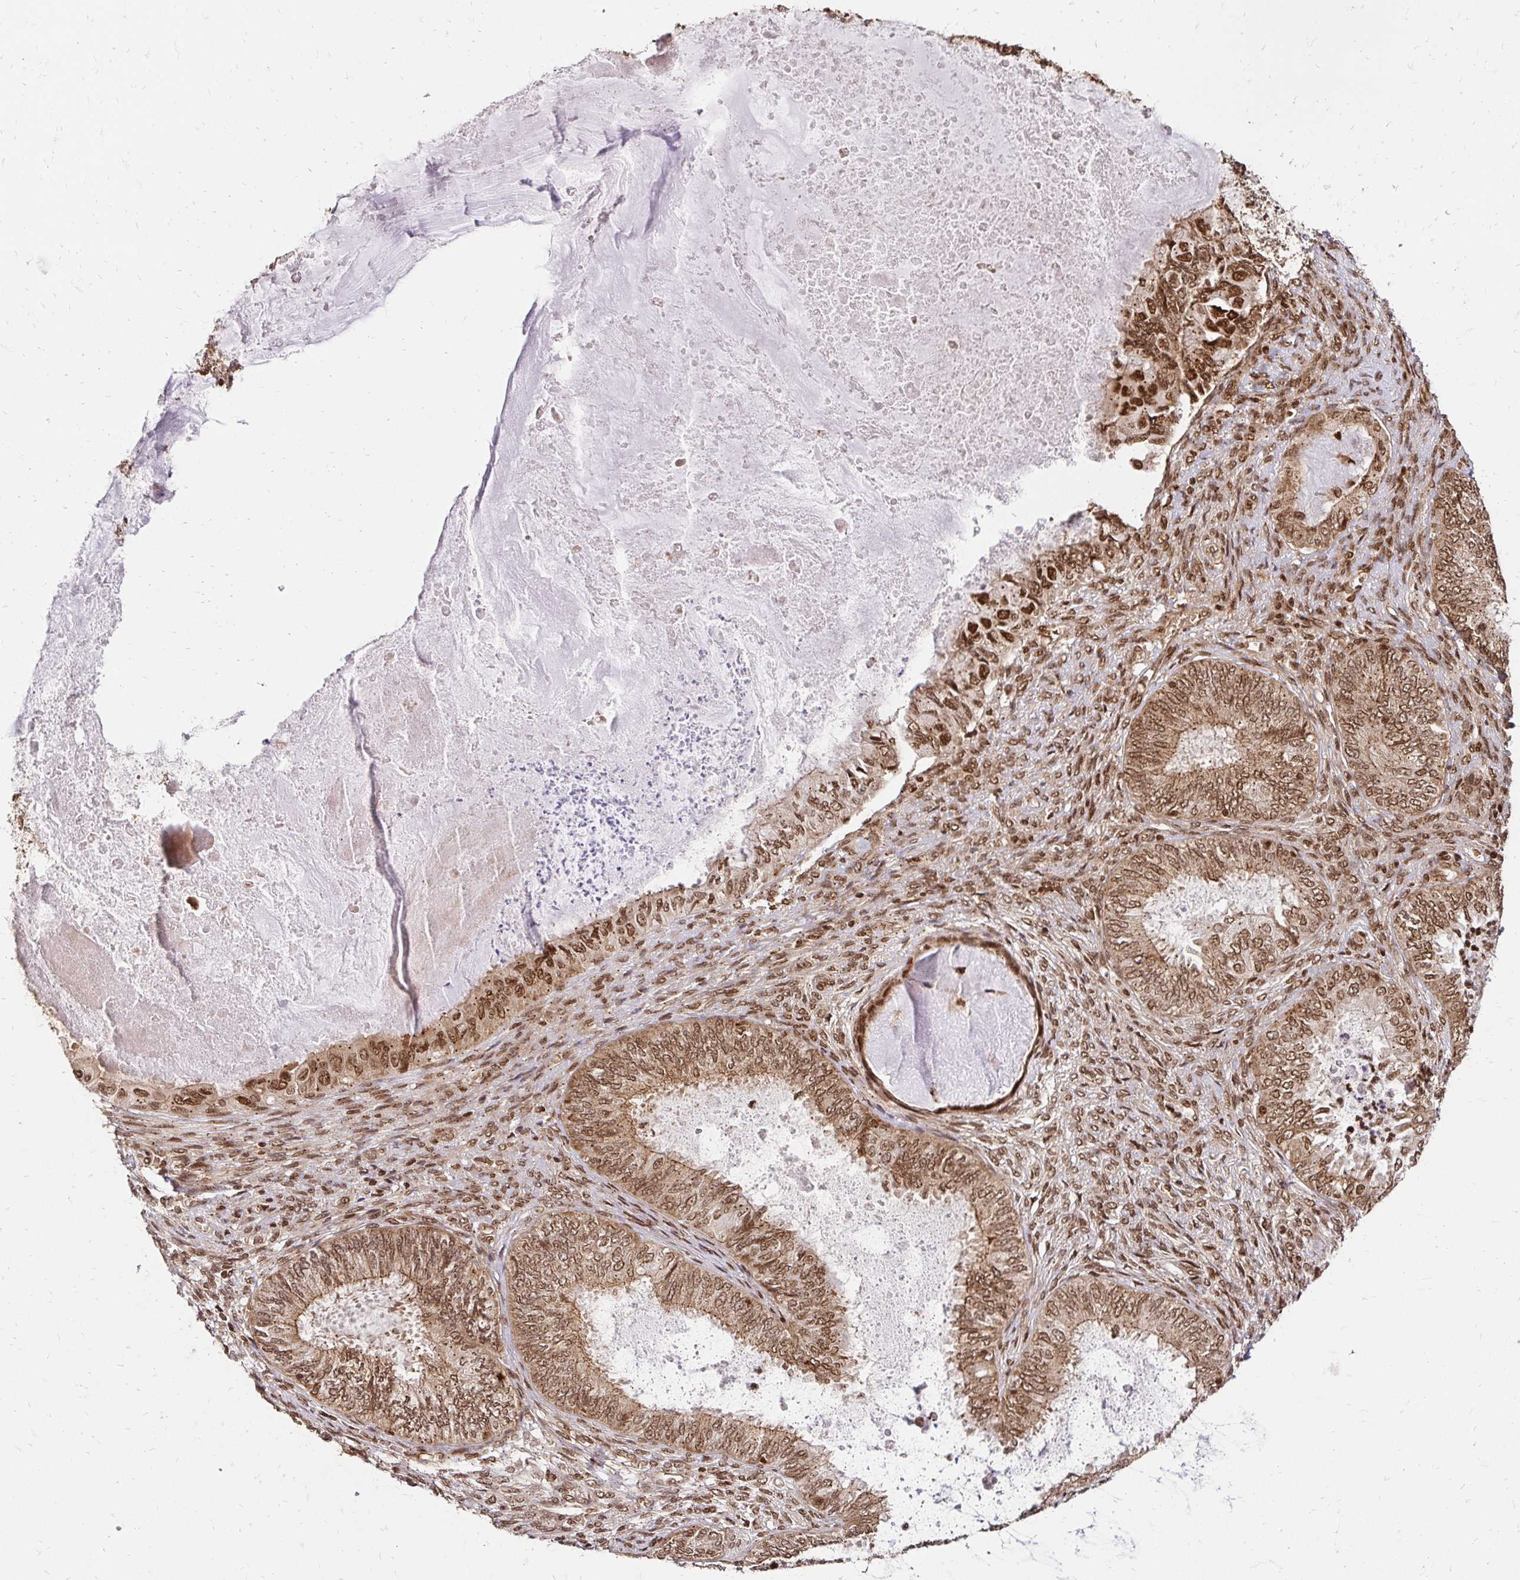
{"staining": {"intensity": "moderate", "quantity": ">75%", "location": "cytoplasmic/membranous,nuclear"}, "tissue": "ovarian cancer", "cell_type": "Tumor cells", "image_type": "cancer", "snomed": [{"axis": "morphology", "description": "Carcinoma, endometroid"}, {"axis": "topography", "description": "Ovary"}], "caption": "Human endometroid carcinoma (ovarian) stained for a protein (brown) demonstrates moderate cytoplasmic/membranous and nuclear positive positivity in about >75% of tumor cells.", "gene": "GLYR1", "patient": {"sex": "female", "age": 70}}